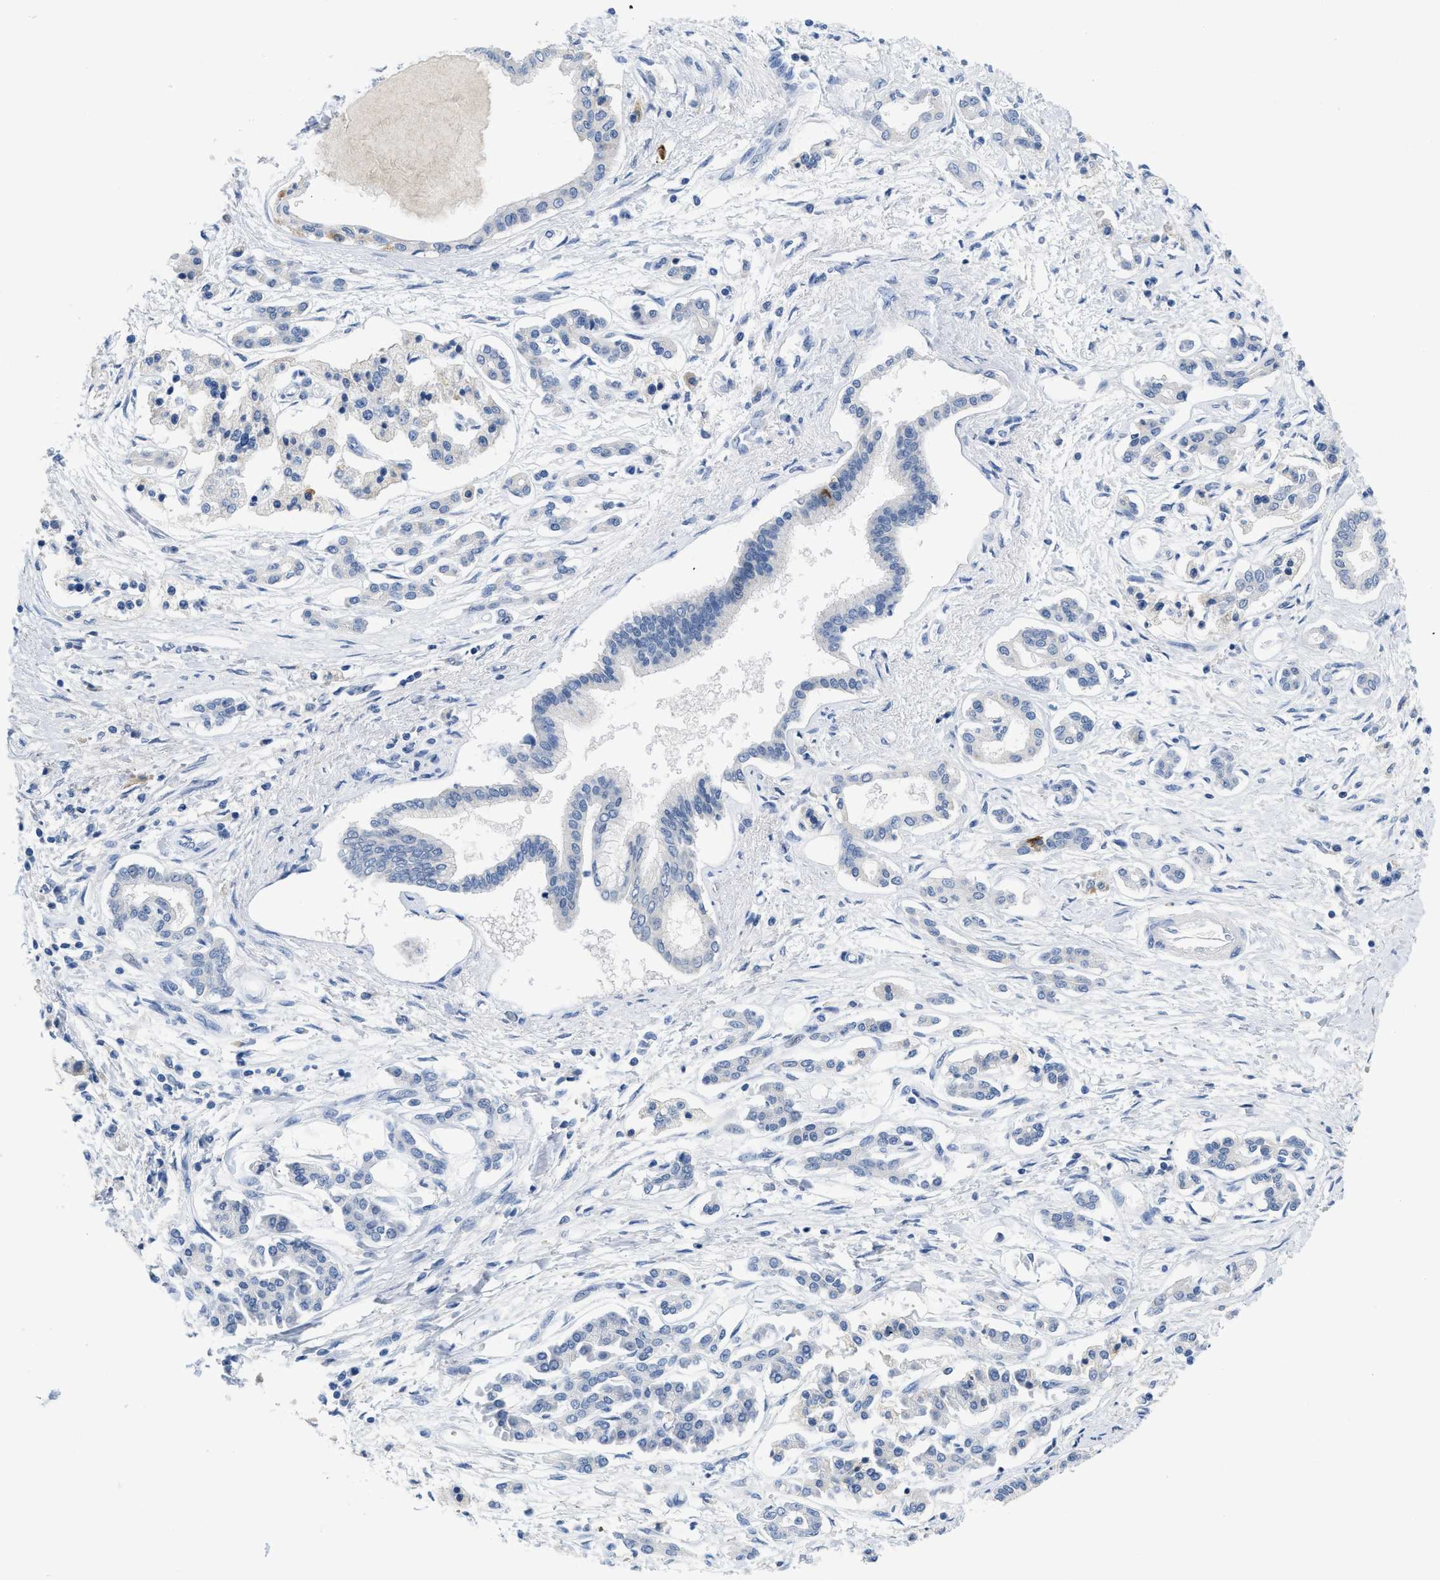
{"staining": {"intensity": "negative", "quantity": "none", "location": "none"}, "tissue": "pancreatic cancer", "cell_type": "Tumor cells", "image_type": "cancer", "snomed": [{"axis": "morphology", "description": "Adenocarcinoma, NOS"}, {"axis": "topography", "description": "Pancreas"}], "caption": "Histopathology image shows no significant protein positivity in tumor cells of pancreatic cancer (adenocarcinoma).", "gene": "PYY", "patient": {"sex": "male", "age": 56}}